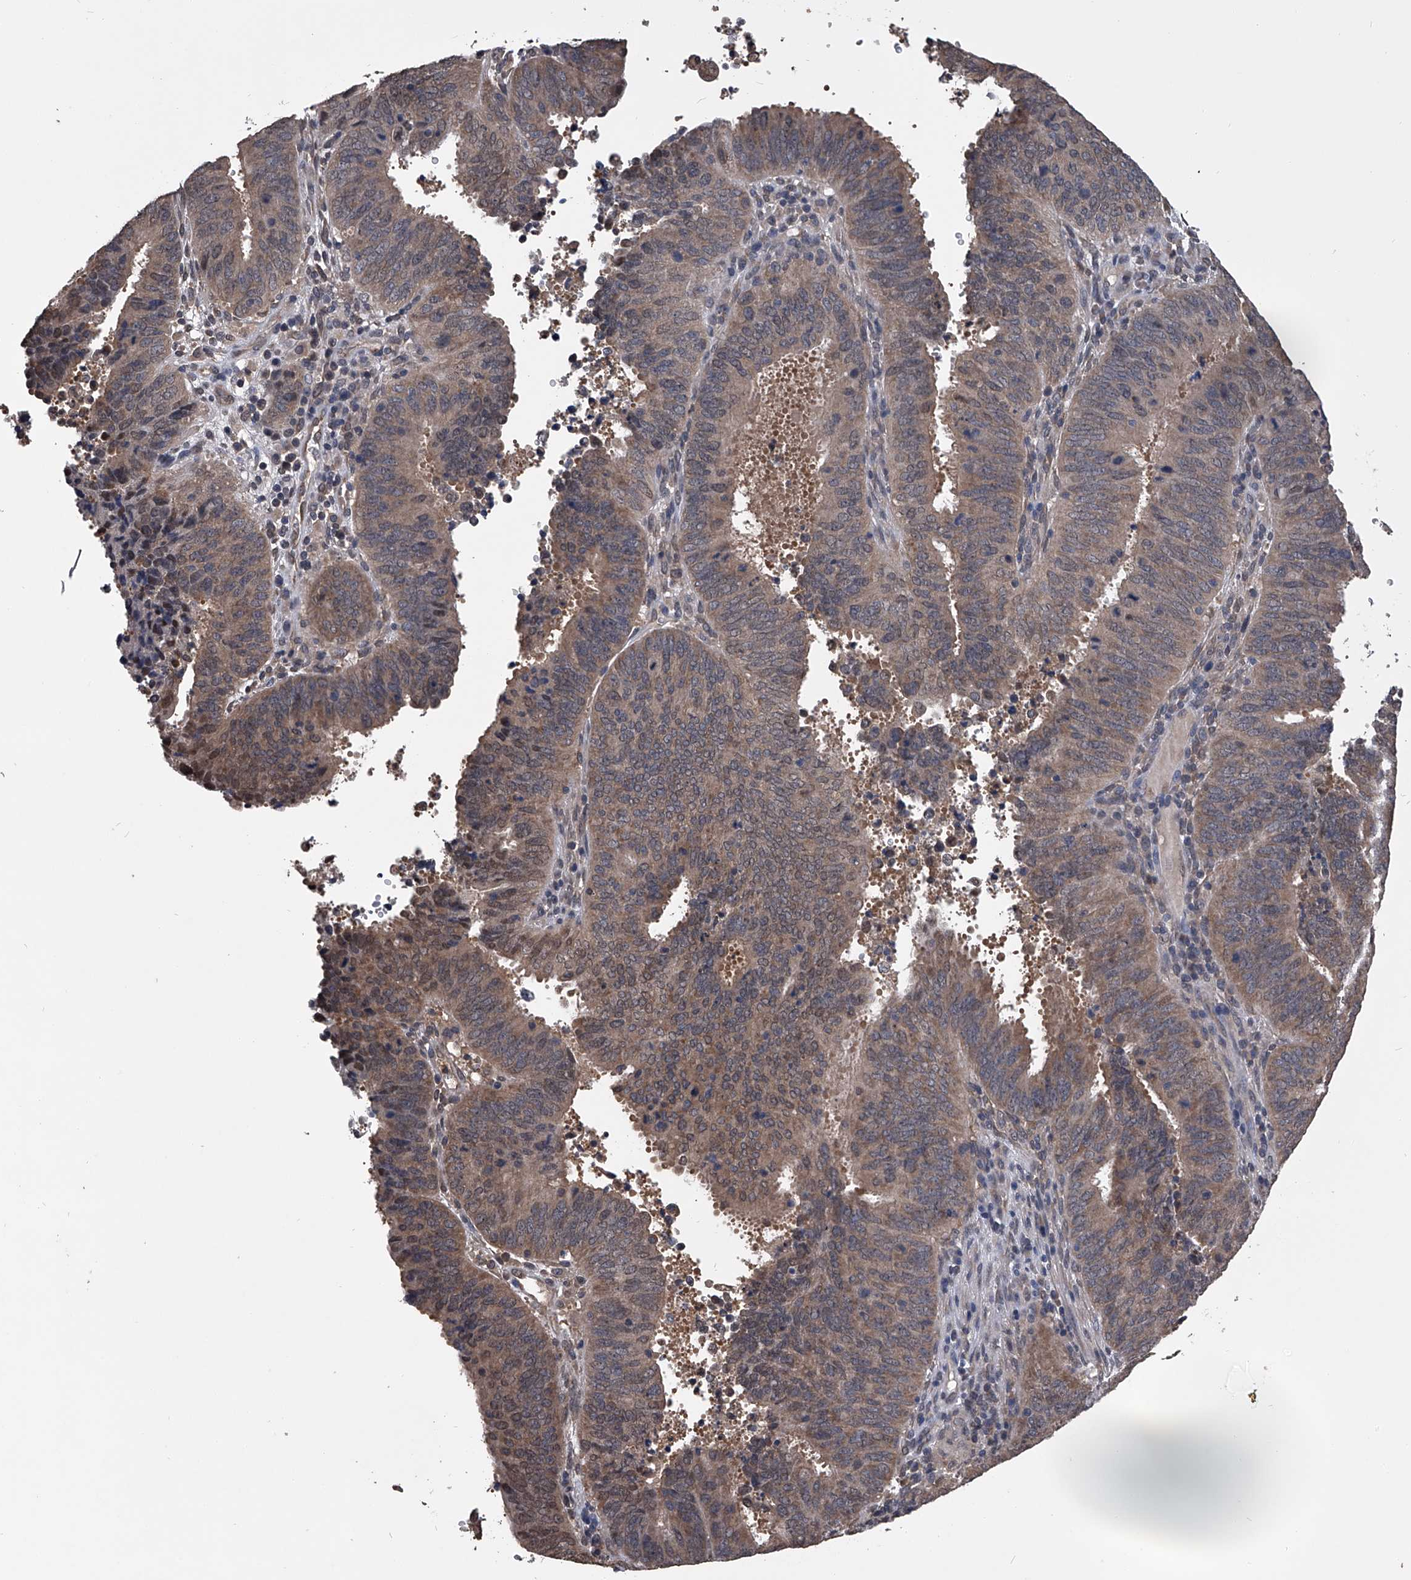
{"staining": {"intensity": "moderate", "quantity": ">75%", "location": "cytoplasmic/membranous,nuclear"}, "tissue": "cervical cancer", "cell_type": "Tumor cells", "image_type": "cancer", "snomed": [{"axis": "morphology", "description": "Adenocarcinoma, NOS"}, {"axis": "topography", "description": "Cervix"}], "caption": "Immunohistochemistry (IHC) (DAB (3,3'-diaminobenzidine)) staining of adenocarcinoma (cervical) reveals moderate cytoplasmic/membranous and nuclear protein expression in approximately >75% of tumor cells.", "gene": "TSNAX", "patient": {"sex": "female", "age": 44}}